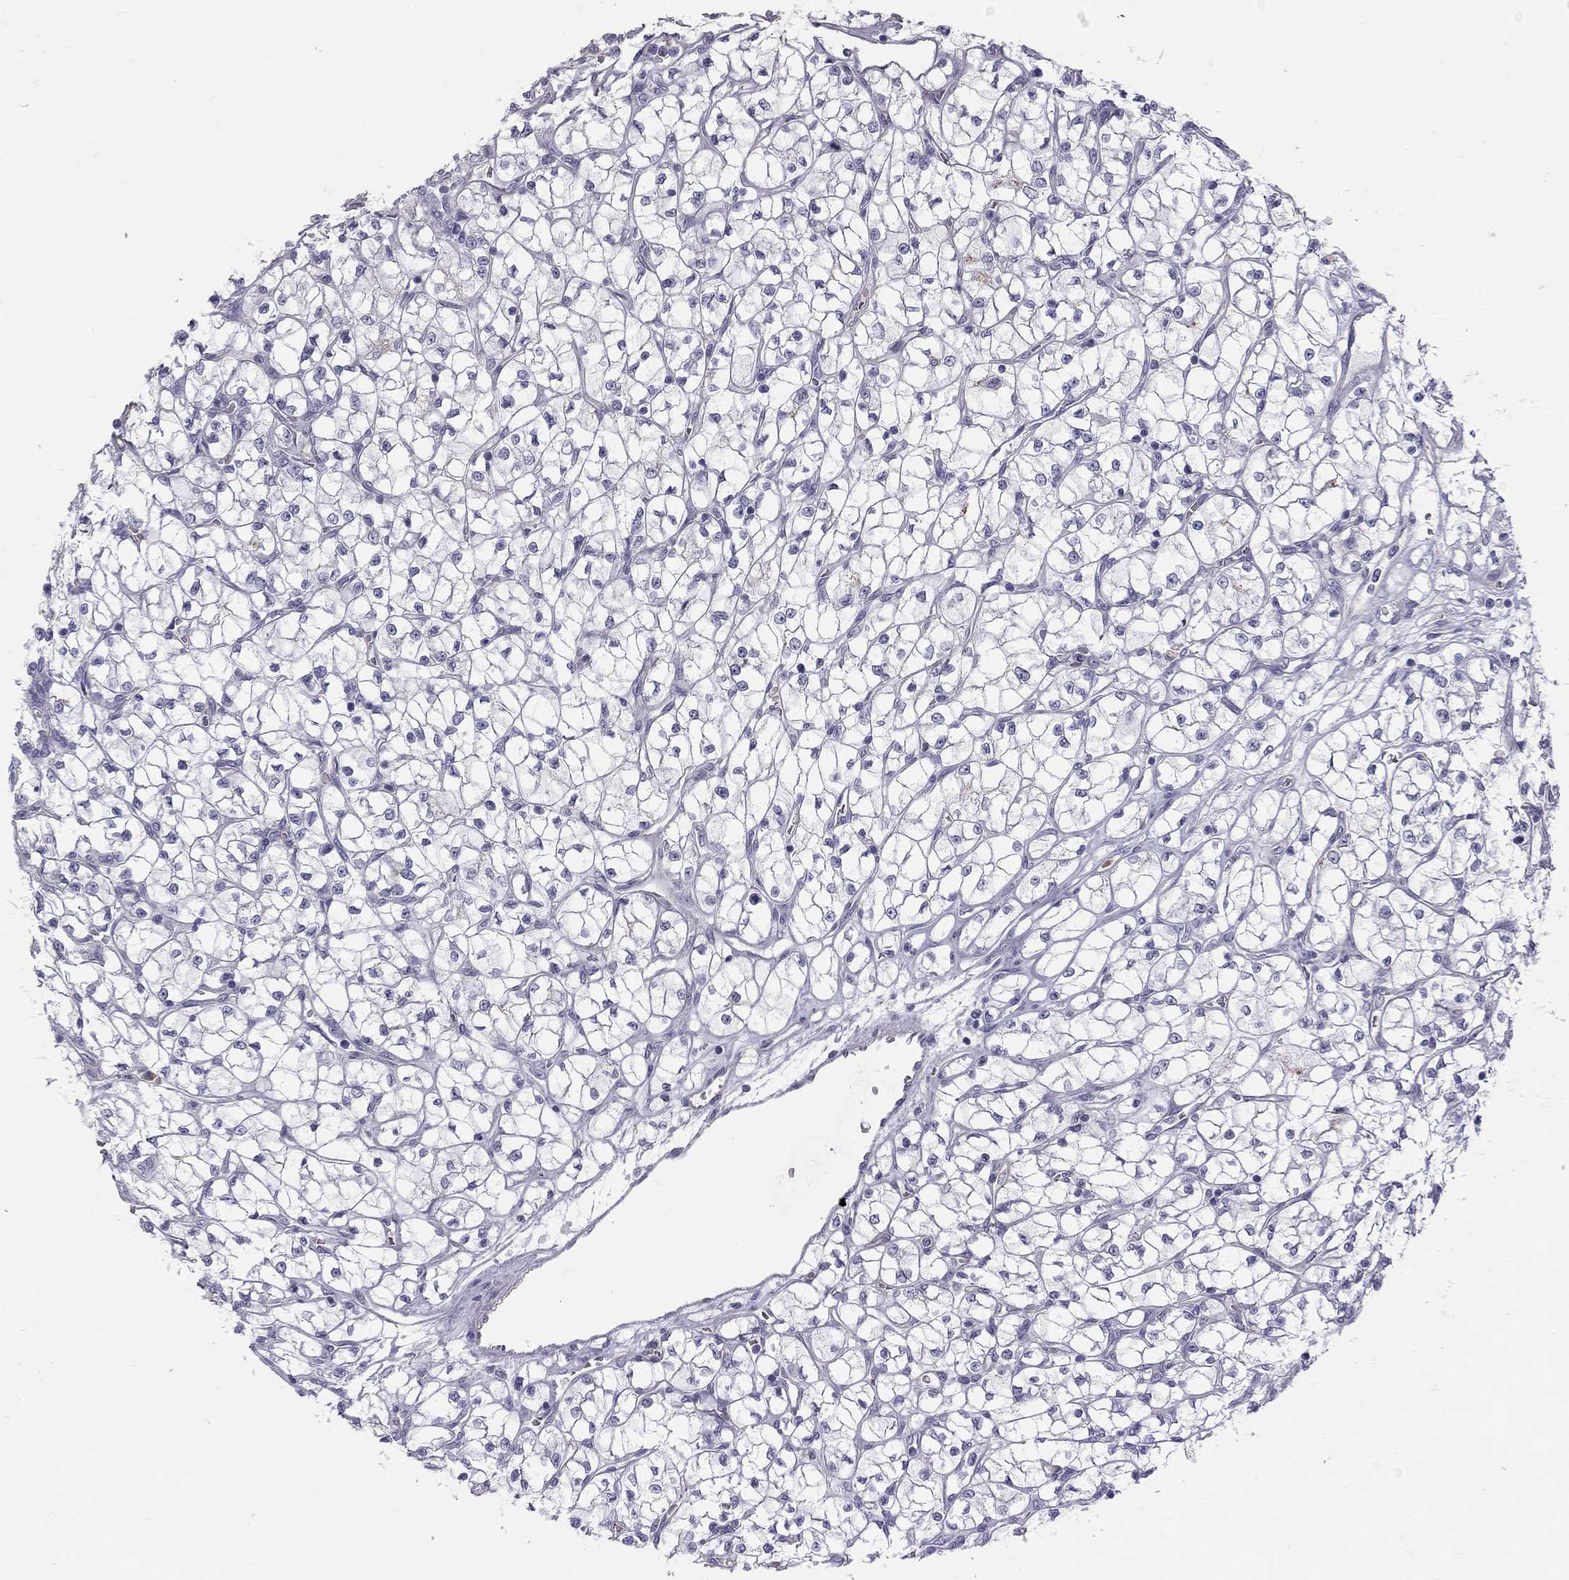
{"staining": {"intensity": "negative", "quantity": "none", "location": "none"}, "tissue": "renal cancer", "cell_type": "Tumor cells", "image_type": "cancer", "snomed": [{"axis": "morphology", "description": "Adenocarcinoma, NOS"}, {"axis": "topography", "description": "Kidney"}], "caption": "The image reveals no staining of tumor cells in renal cancer (adenocarcinoma).", "gene": "TDRD6", "patient": {"sex": "female", "age": 64}}